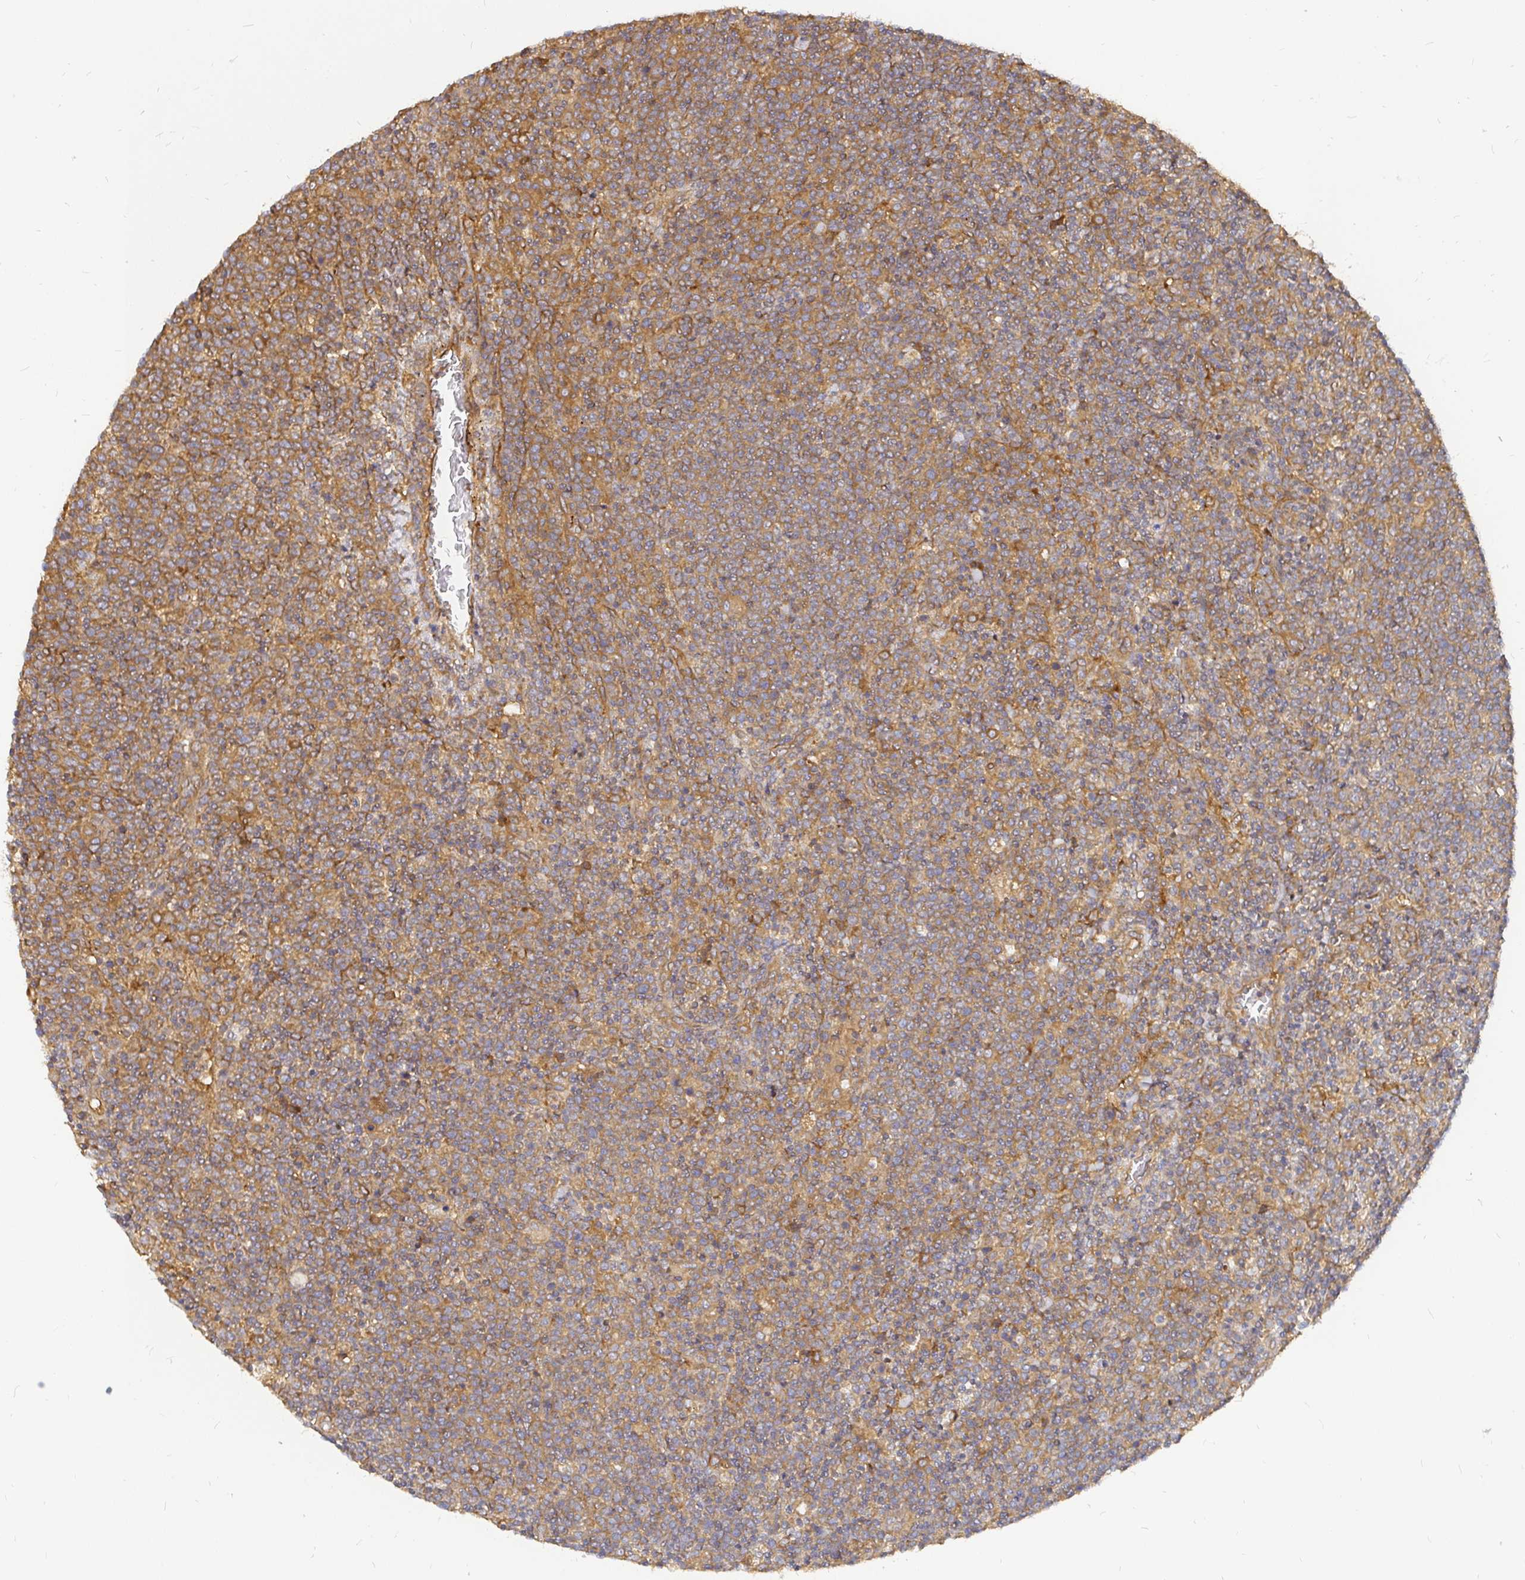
{"staining": {"intensity": "moderate", "quantity": "25%-75%", "location": "cytoplasmic/membranous"}, "tissue": "lymphoma", "cell_type": "Tumor cells", "image_type": "cancer", "snomed": [{"axis": "morphology", "description": "Malignant lymphoma, non-Hodgkin's type, High grade"}, {"axis": "topography", "description": "Lymph node"}], "caption": "This photomicrograph displays IHC staining of human high-grade malignant lymphoma, non-Hodgkin's type, with medium moderate cytoplasmic/membranous expression in about 25%-75% of tumor cells.", "gene": "KIF5B", "patient": {"sex": "male", "age": 61}}